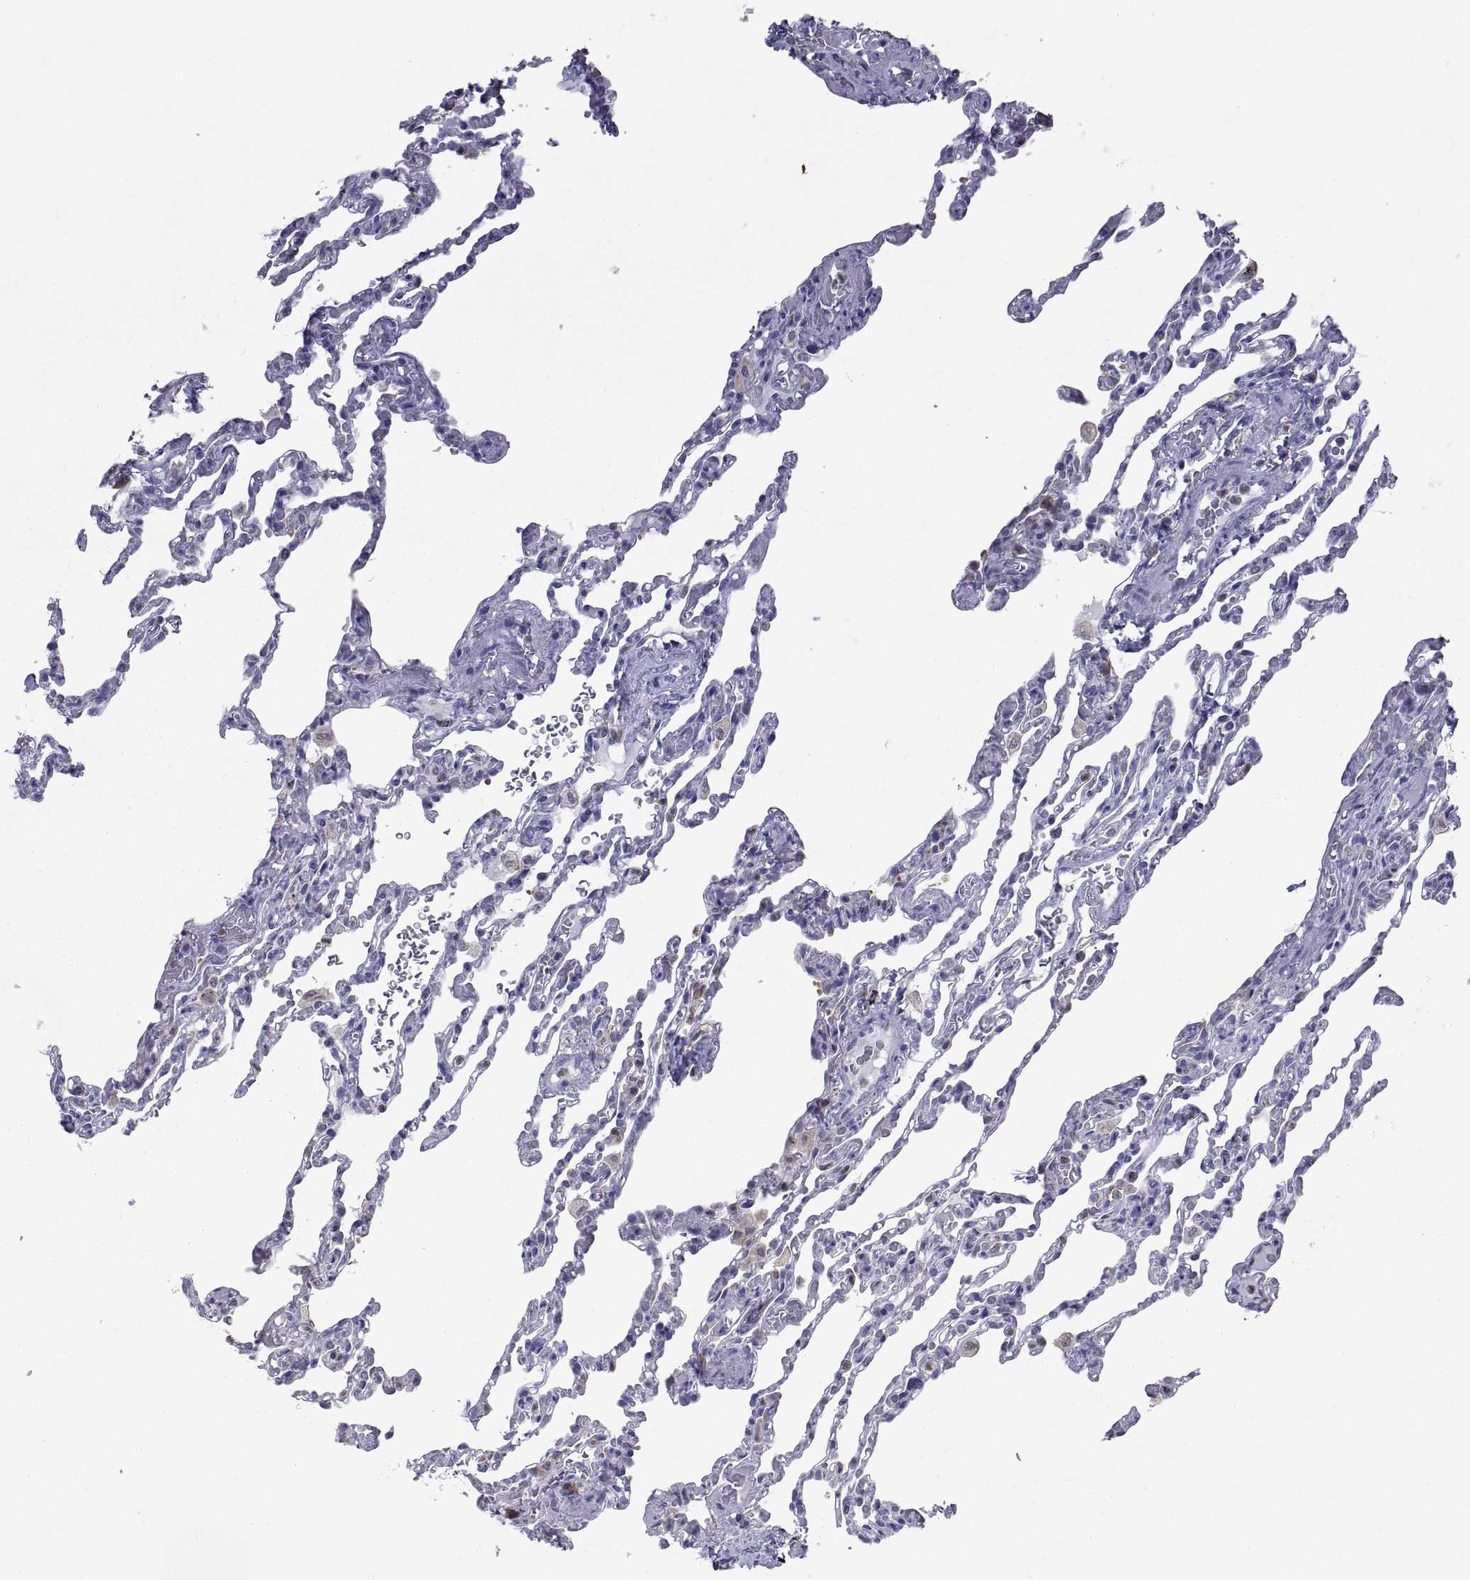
{"staining": {"intensity": "negative", "quantity": "none", "location": "none"}, "tissue": "lung", "cell_type": "Alveolar cells", "image_type": "normal", "snomed": [{"axis": "morphology", "description": "Normal tissue, NOS"}, {"axis": "topography", "description": "Lung"}], "caption": "Micrograph shows no protein positivity in alveolar cells of unremarkable lung.", "gene": "ERO1A", "patient": {"sex": "female", "age": 43}}